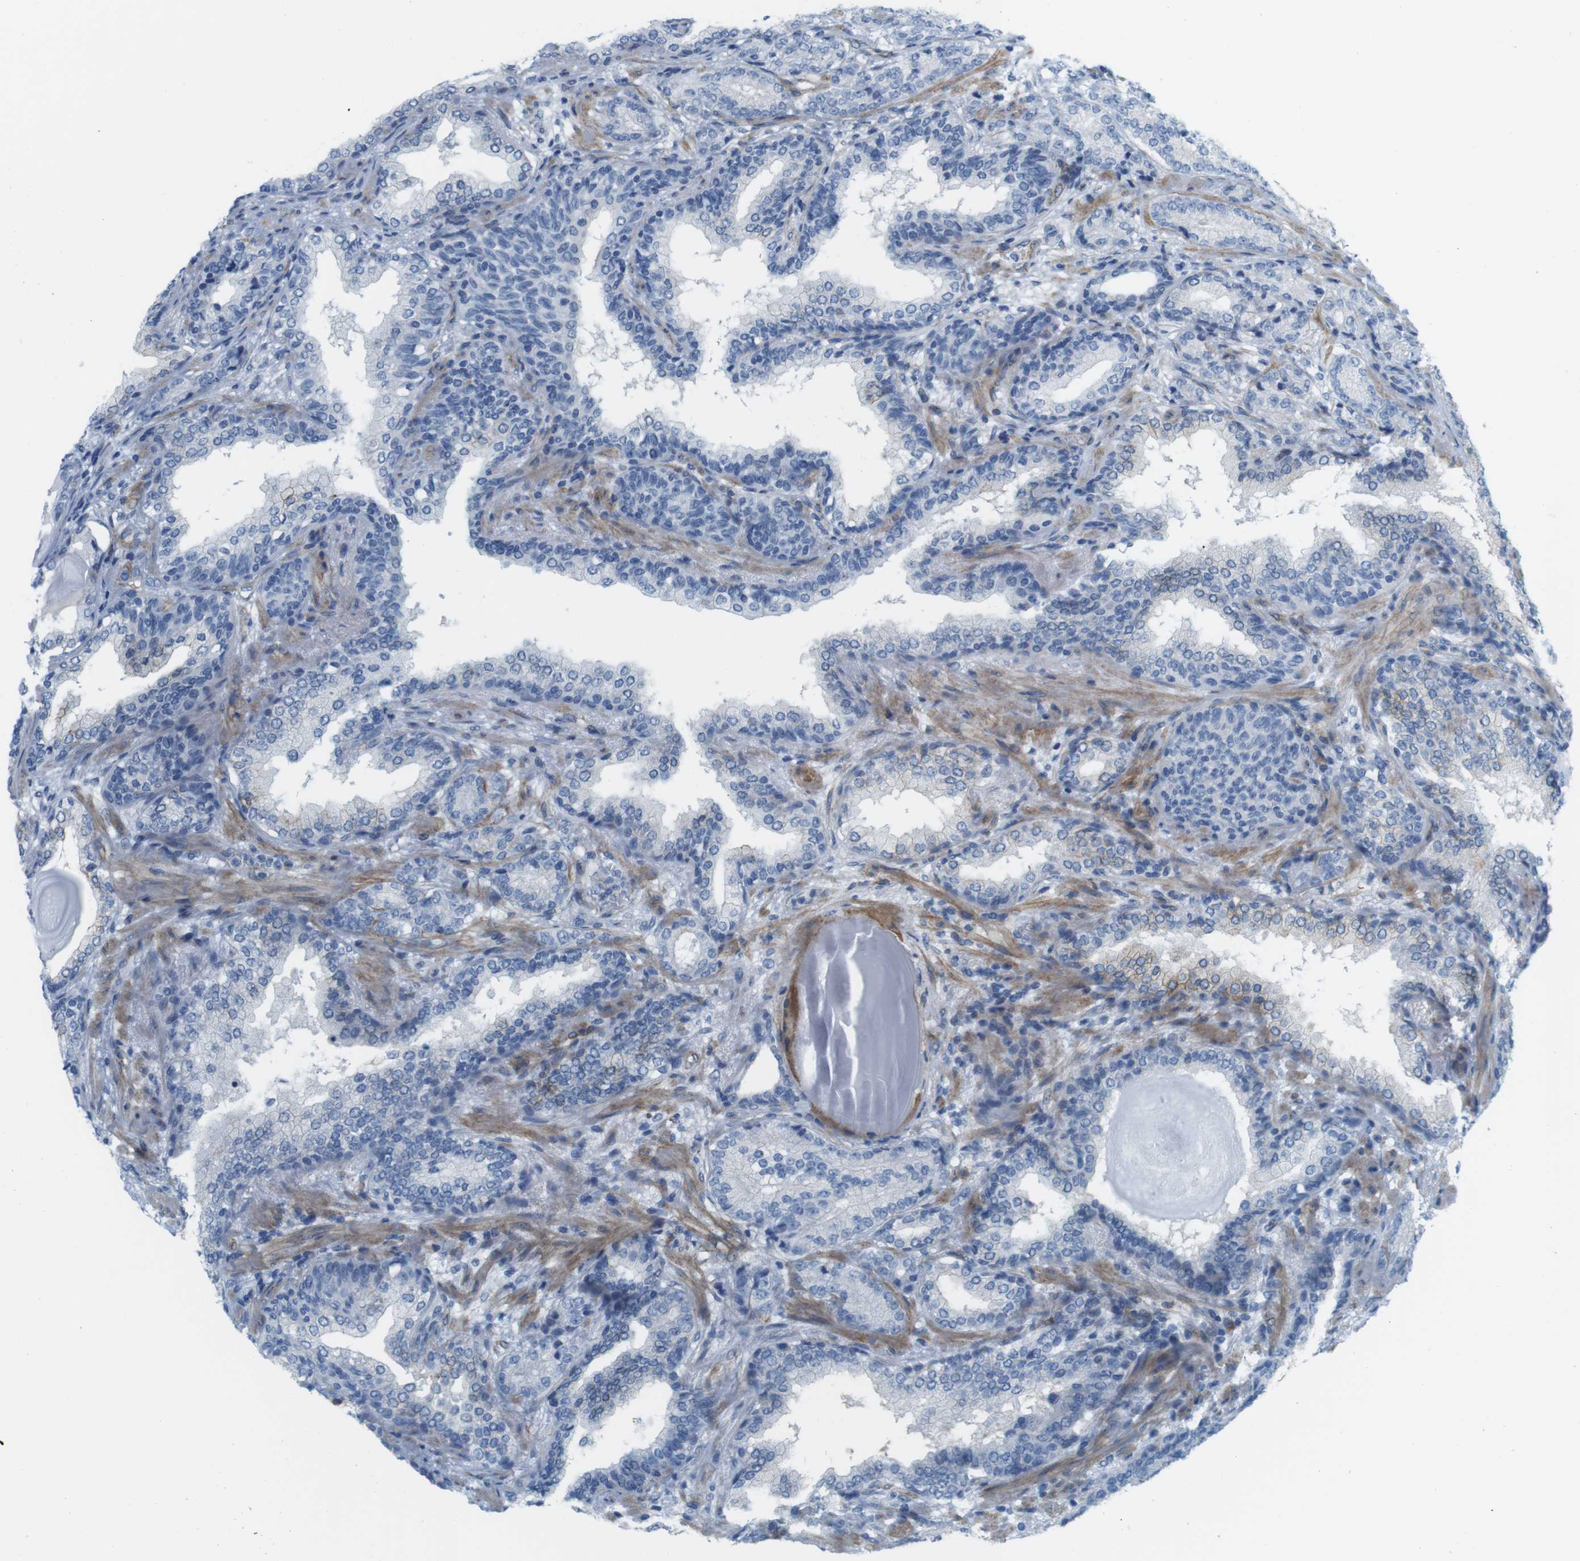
{"staining": {"intensity": "negative", "quantity": "none", "location": "none"}, "tissue": "prostate cancer", "cell_type": "Tumor cells", "image_type": "cancer", "snomed": [{"axis": "morphology", "description": "Adenocarcinoma, High grade"}, {"axis": "topography", "description": "Prostate"}], "caption": "Tumor cells are negative for brown protein staining in prostate adenocarcinoma (high-grade). Nuclei are stained in blue.", "gene": "MYH9", "patient": {"sex": "male", "age": 61}}